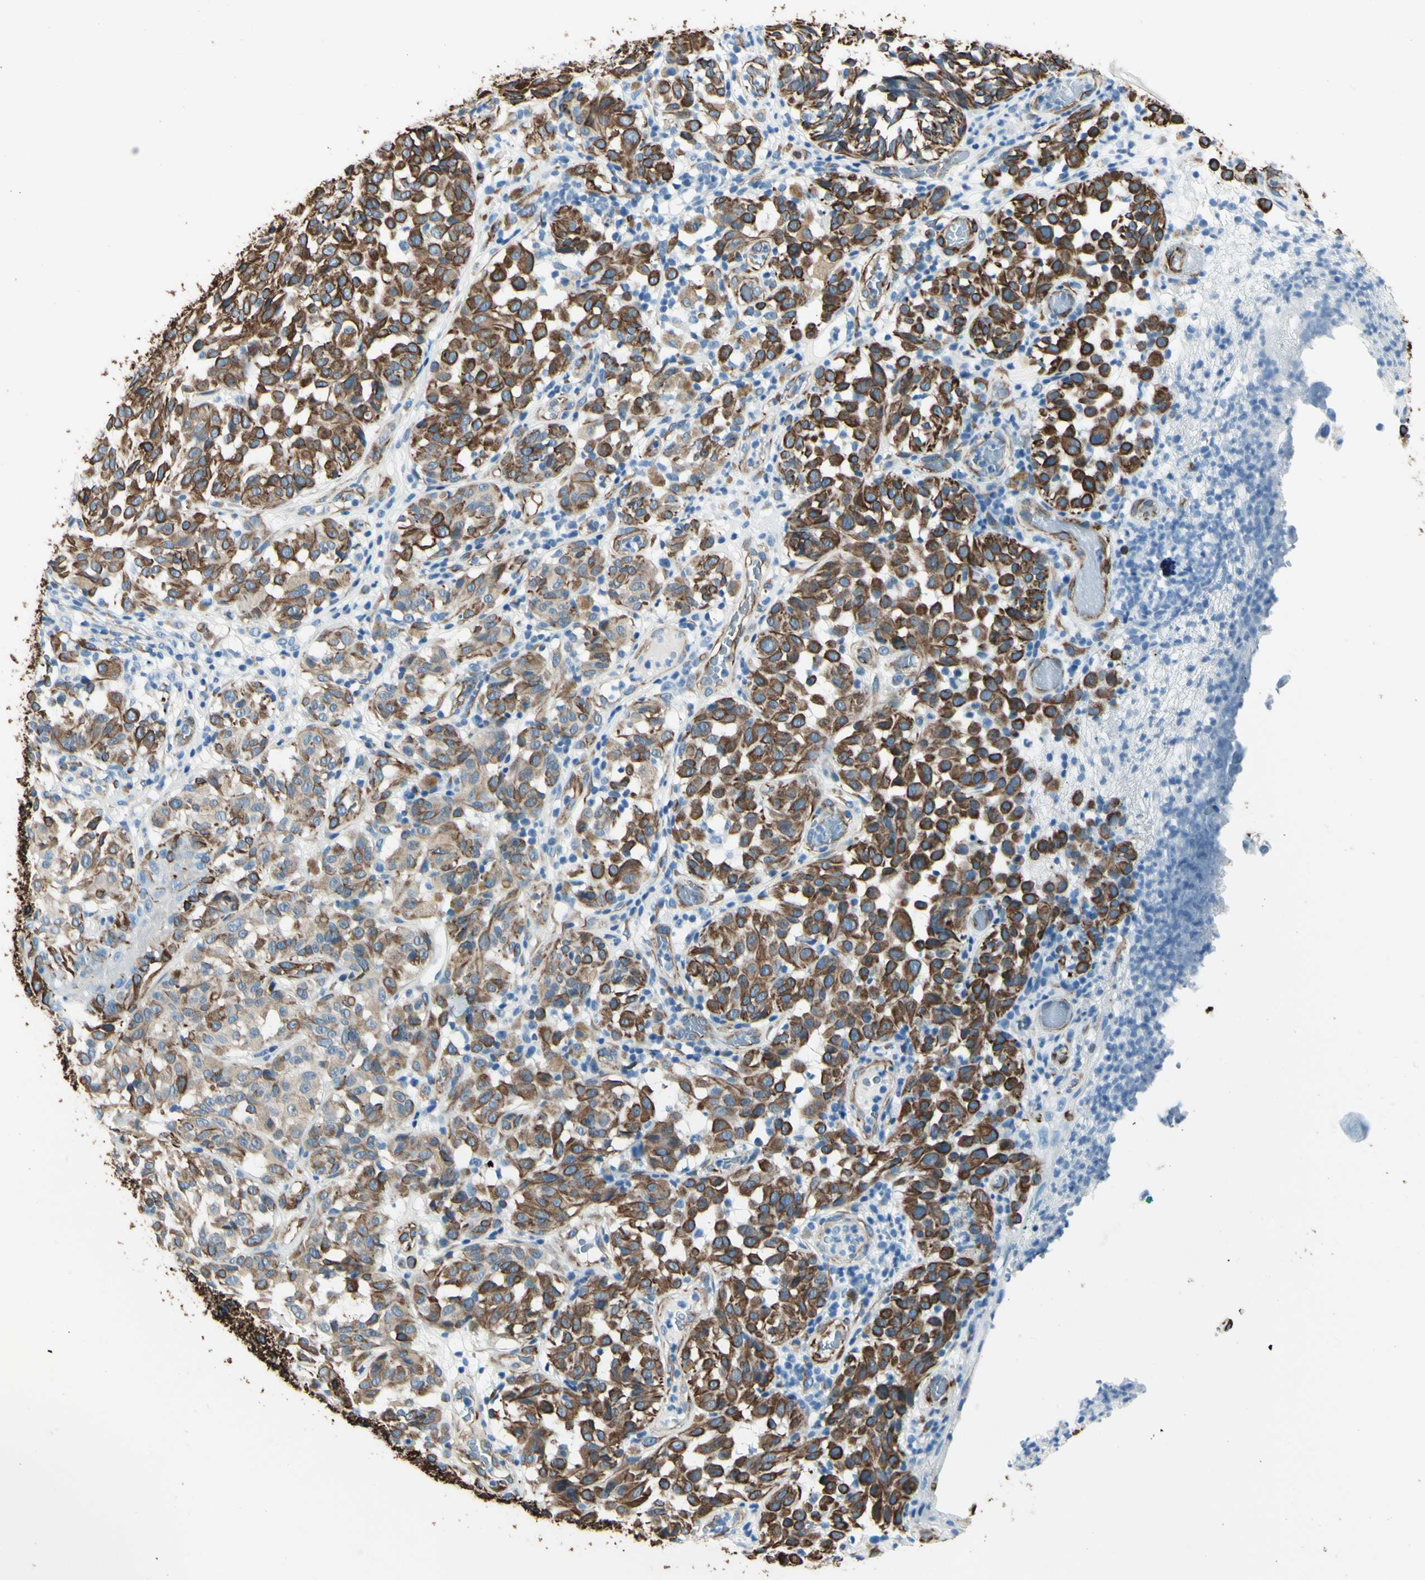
{"staining": {"intensity": "strong", "quantity": ">75%", "location": "cytoplasmic/membranous"}, "tissue": "melanoma", "cell_type": "Tumor cells", "image_type": "cancer", "snomed": [{"axis": "morphology", "description": "Malignant melanoma, NOS"}, {"axis": "topography", "description": "Skin"}], "caption": "Immunohistochemical staining of melanoma displays high levels of strong cytoplasmic/membranous protein staining in approximately >75% of tumor cells.", "gene": "PTH2R", "patient": {"sex": "female", "age": 46}}